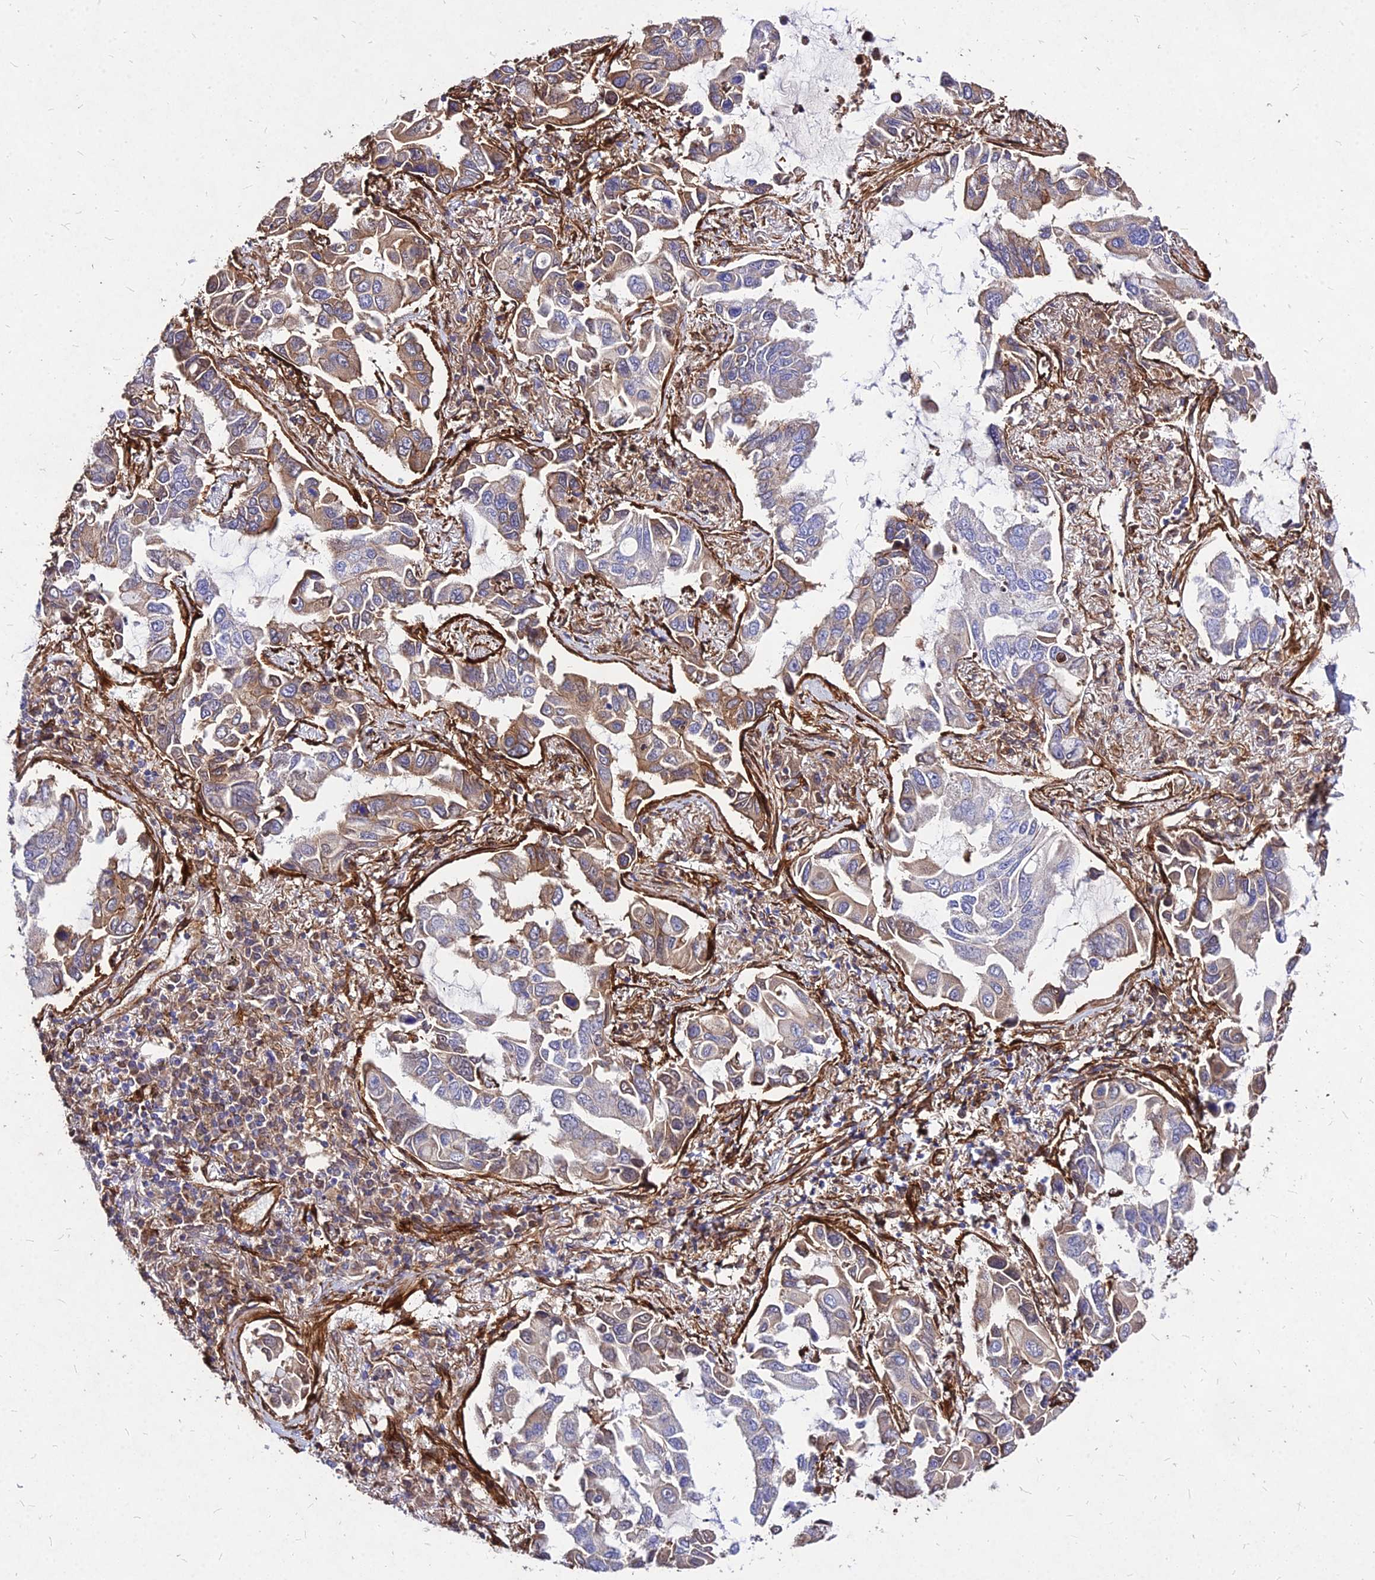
{"staining": {"intensity": "moderate", "quantity": "25%-75%", "location": "cytoplasmic/membranous"}, "tissue": "lung cancer", "cell_type": "Tumor cells", "image_type": "cancer", "snomed": [{"axis": "morphology", "description": "Adenocarcinoma, NOS"}, {"axis": "topography", "description": "Lung"}], "caption": "About 25%-75% of tumor cells in human lung adenocarcinoma reveal moderate cytoplasmic/membranous protein positivity as visualized by brown immunohistochemical staining.", "gene": "EFCC1", "patient": {"sex": "male", "age": 64}}